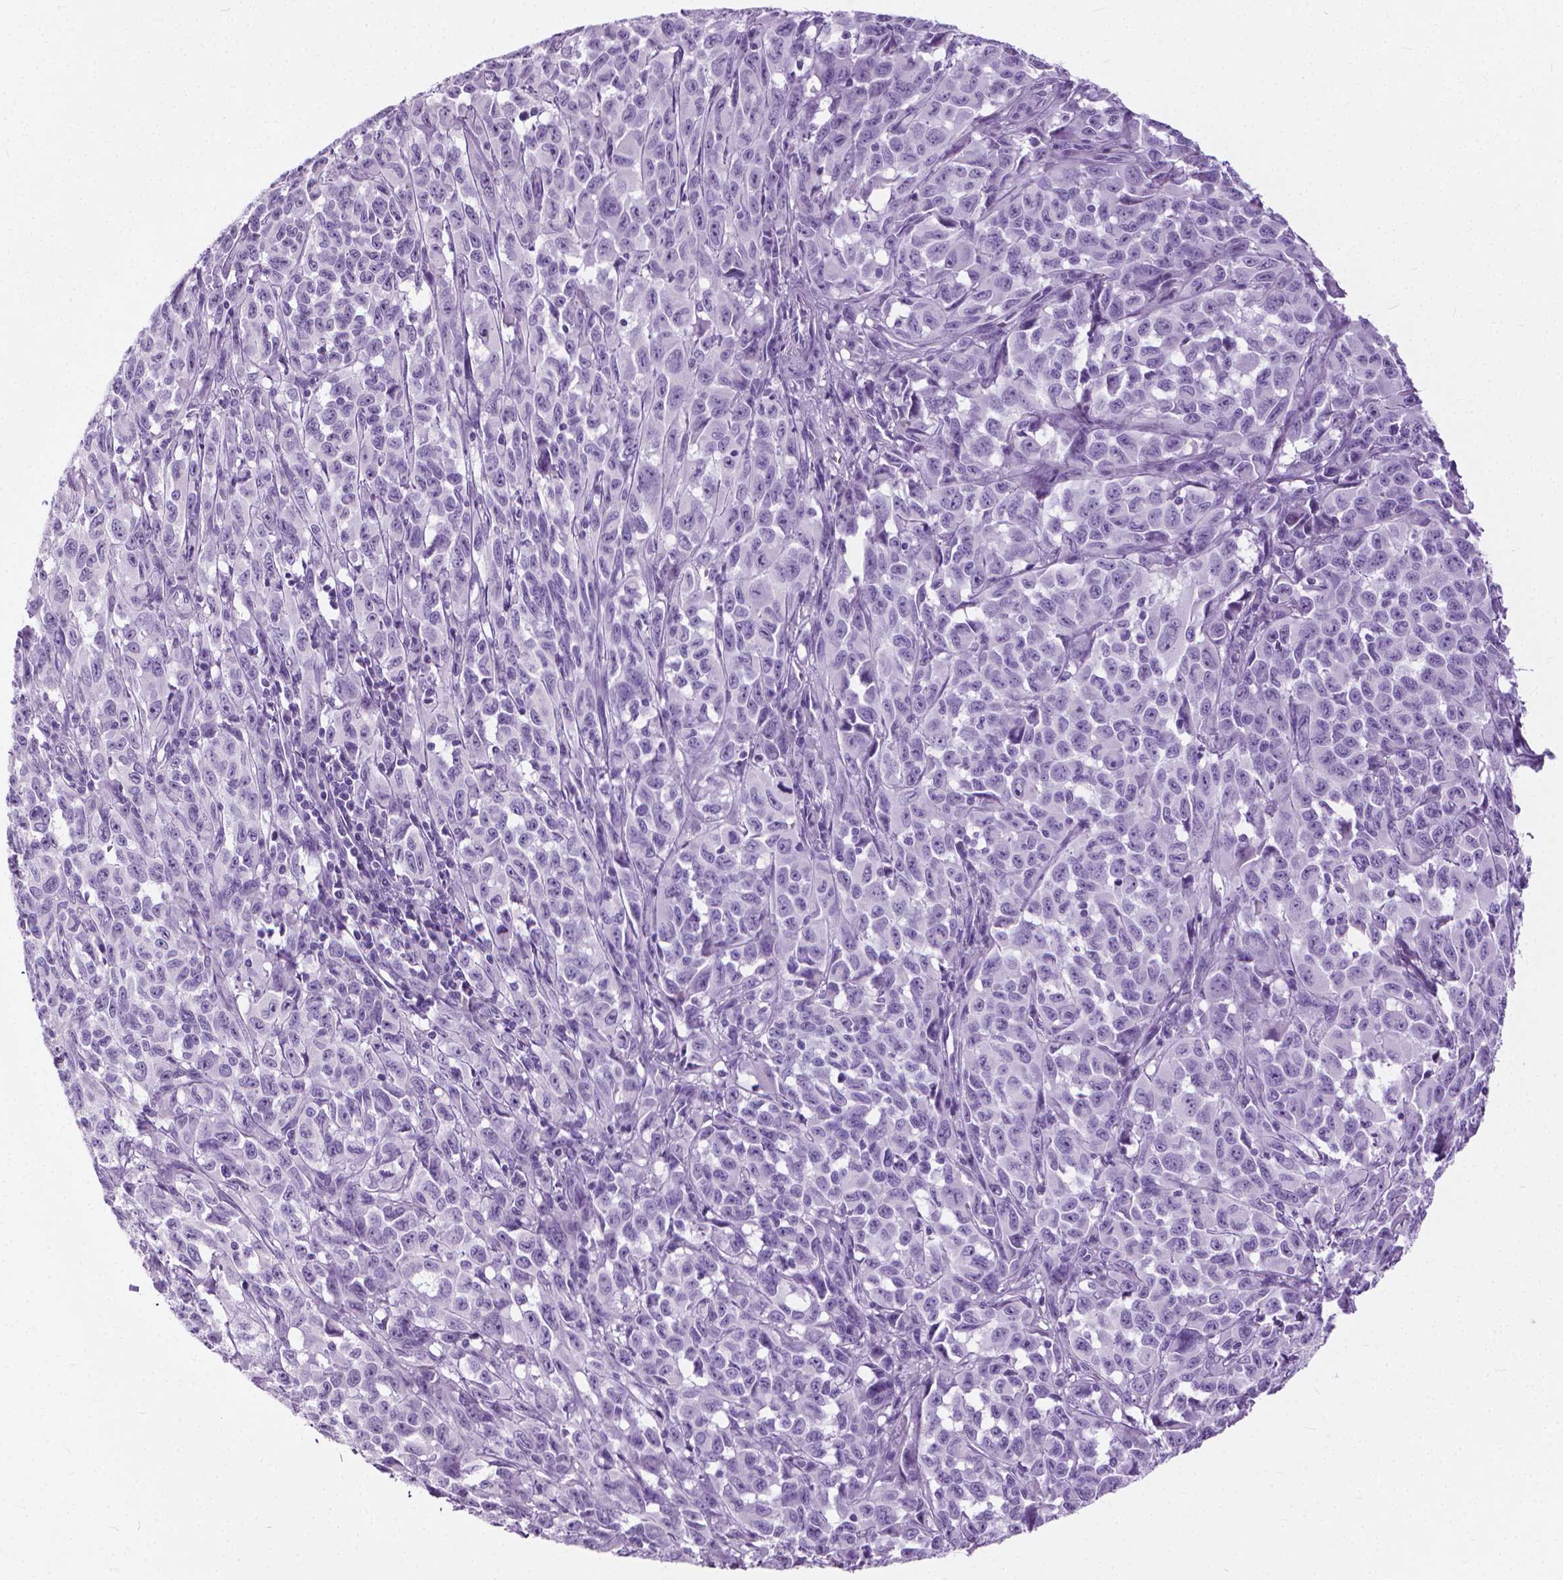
{"staining": {"intensity": "negative", "quantity": "none", "location": "none"}, "tissue": "melanoma", "cell_type": "Tumor cells", "image_type": "cancer", "snomed": [{"axis": "morphology", "description": "Malignant melanoma, NOS"}, {"axis": "topography", "description": "Vulva, labia, clitoris and Bartholin´s gland, NO"}], "caption": "Immunohistochemistry (IHC) histopathology image of human melanoma stained for a protein (brown), which exhibits no expression in tumor cells. (Brightfield microscopy of DAB (3,3'-diaminobenzidine) immunohistochemistry at high magnification).", "gene": "HTR2B", "patient": {"sex": "female", "age": 75}}